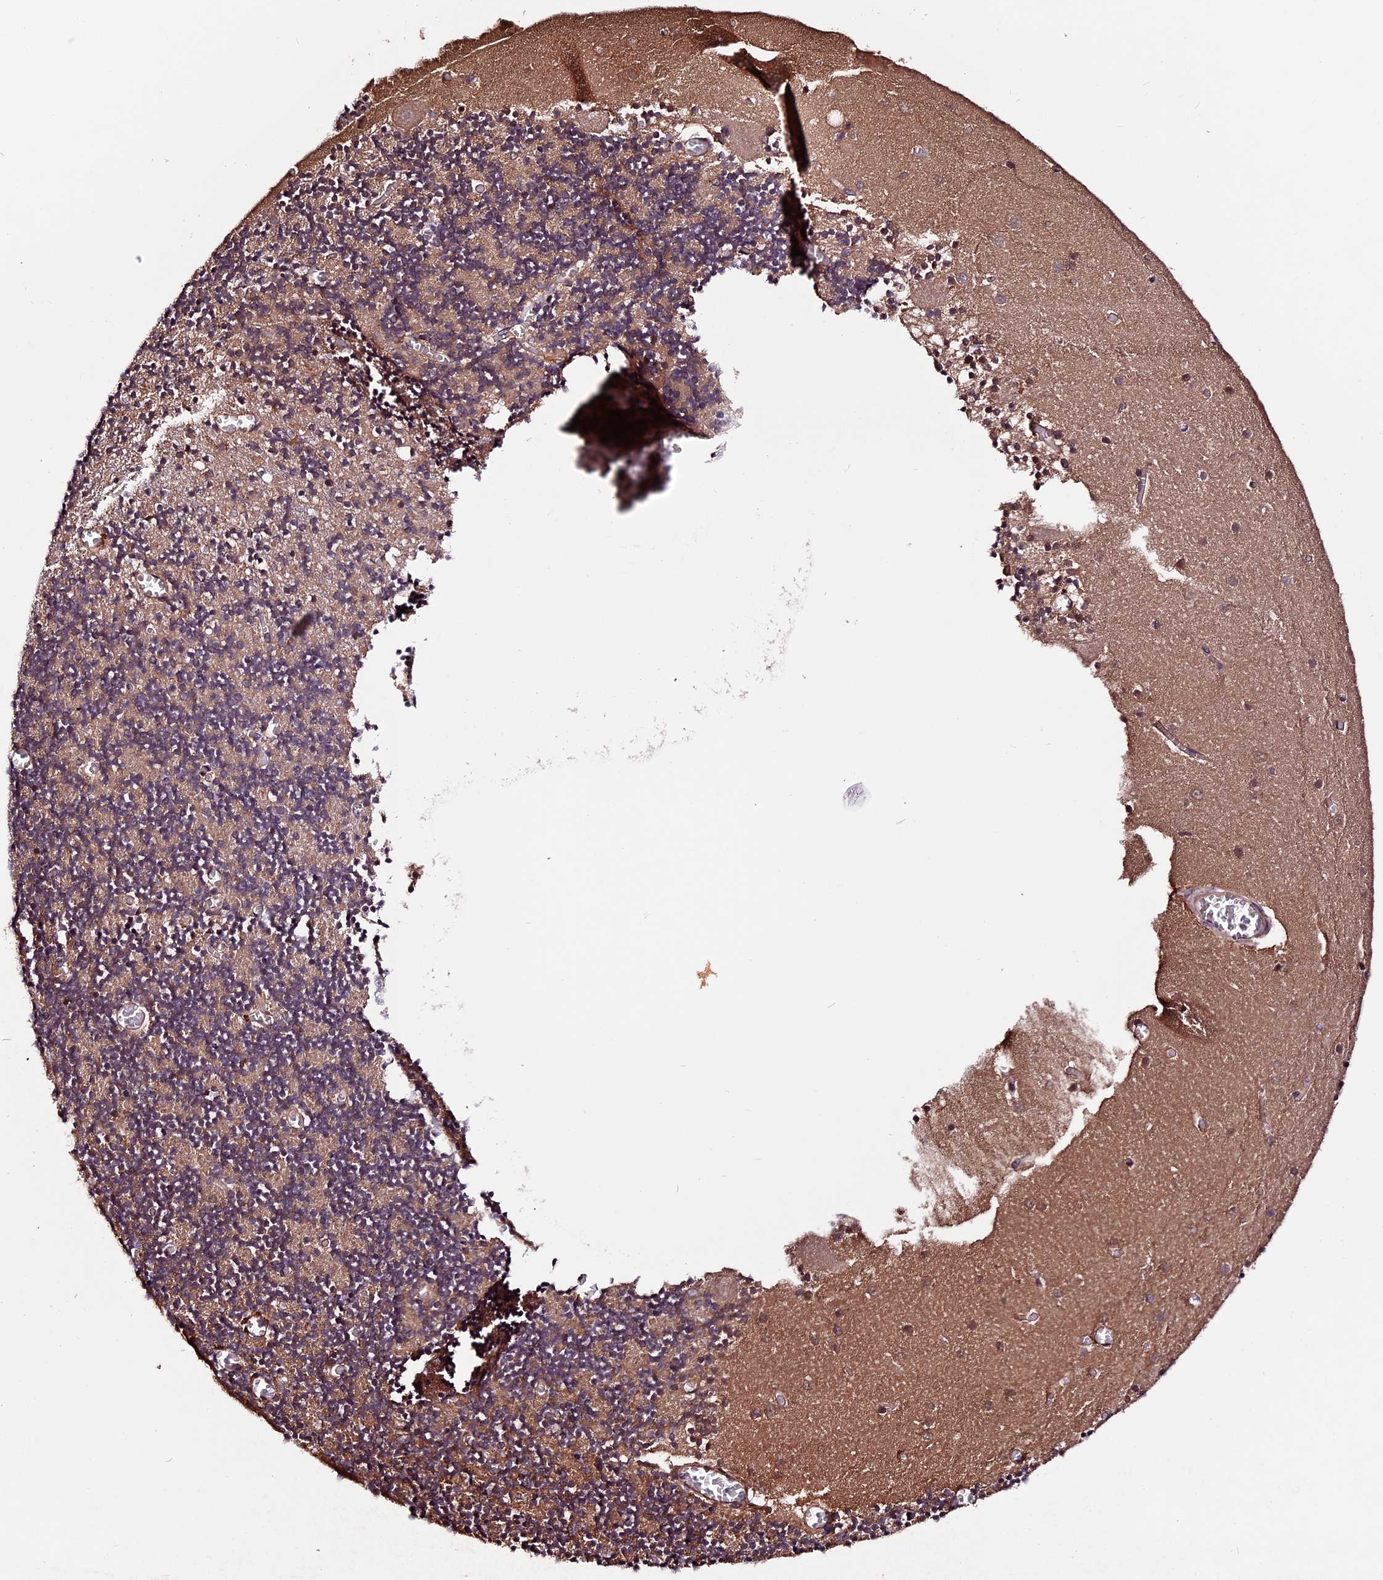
{"staining": {"intensity": "weak", "quantity": "25%-75%", "location": "cytoplasmic/membranous"}, "tissue": "cerebellum", "cell_type": "Cells in granular layer", "image_type": "normal", "snomed": [{"axis": "morphology", "description": "Normal tissue, NOS"}, {"axis": "topography", "description": "Cerebellum"}], "caption": "Protein staining displays weak cytoplasmic/membranous positivity in approximately 25%-75% of cells in granular layer in benign cerebellum. The protein of interest is shown in brown color, while the nuclei are stained blue.", "gene": "ZNF598", "patient": {"sex": "female", "age": 28}}